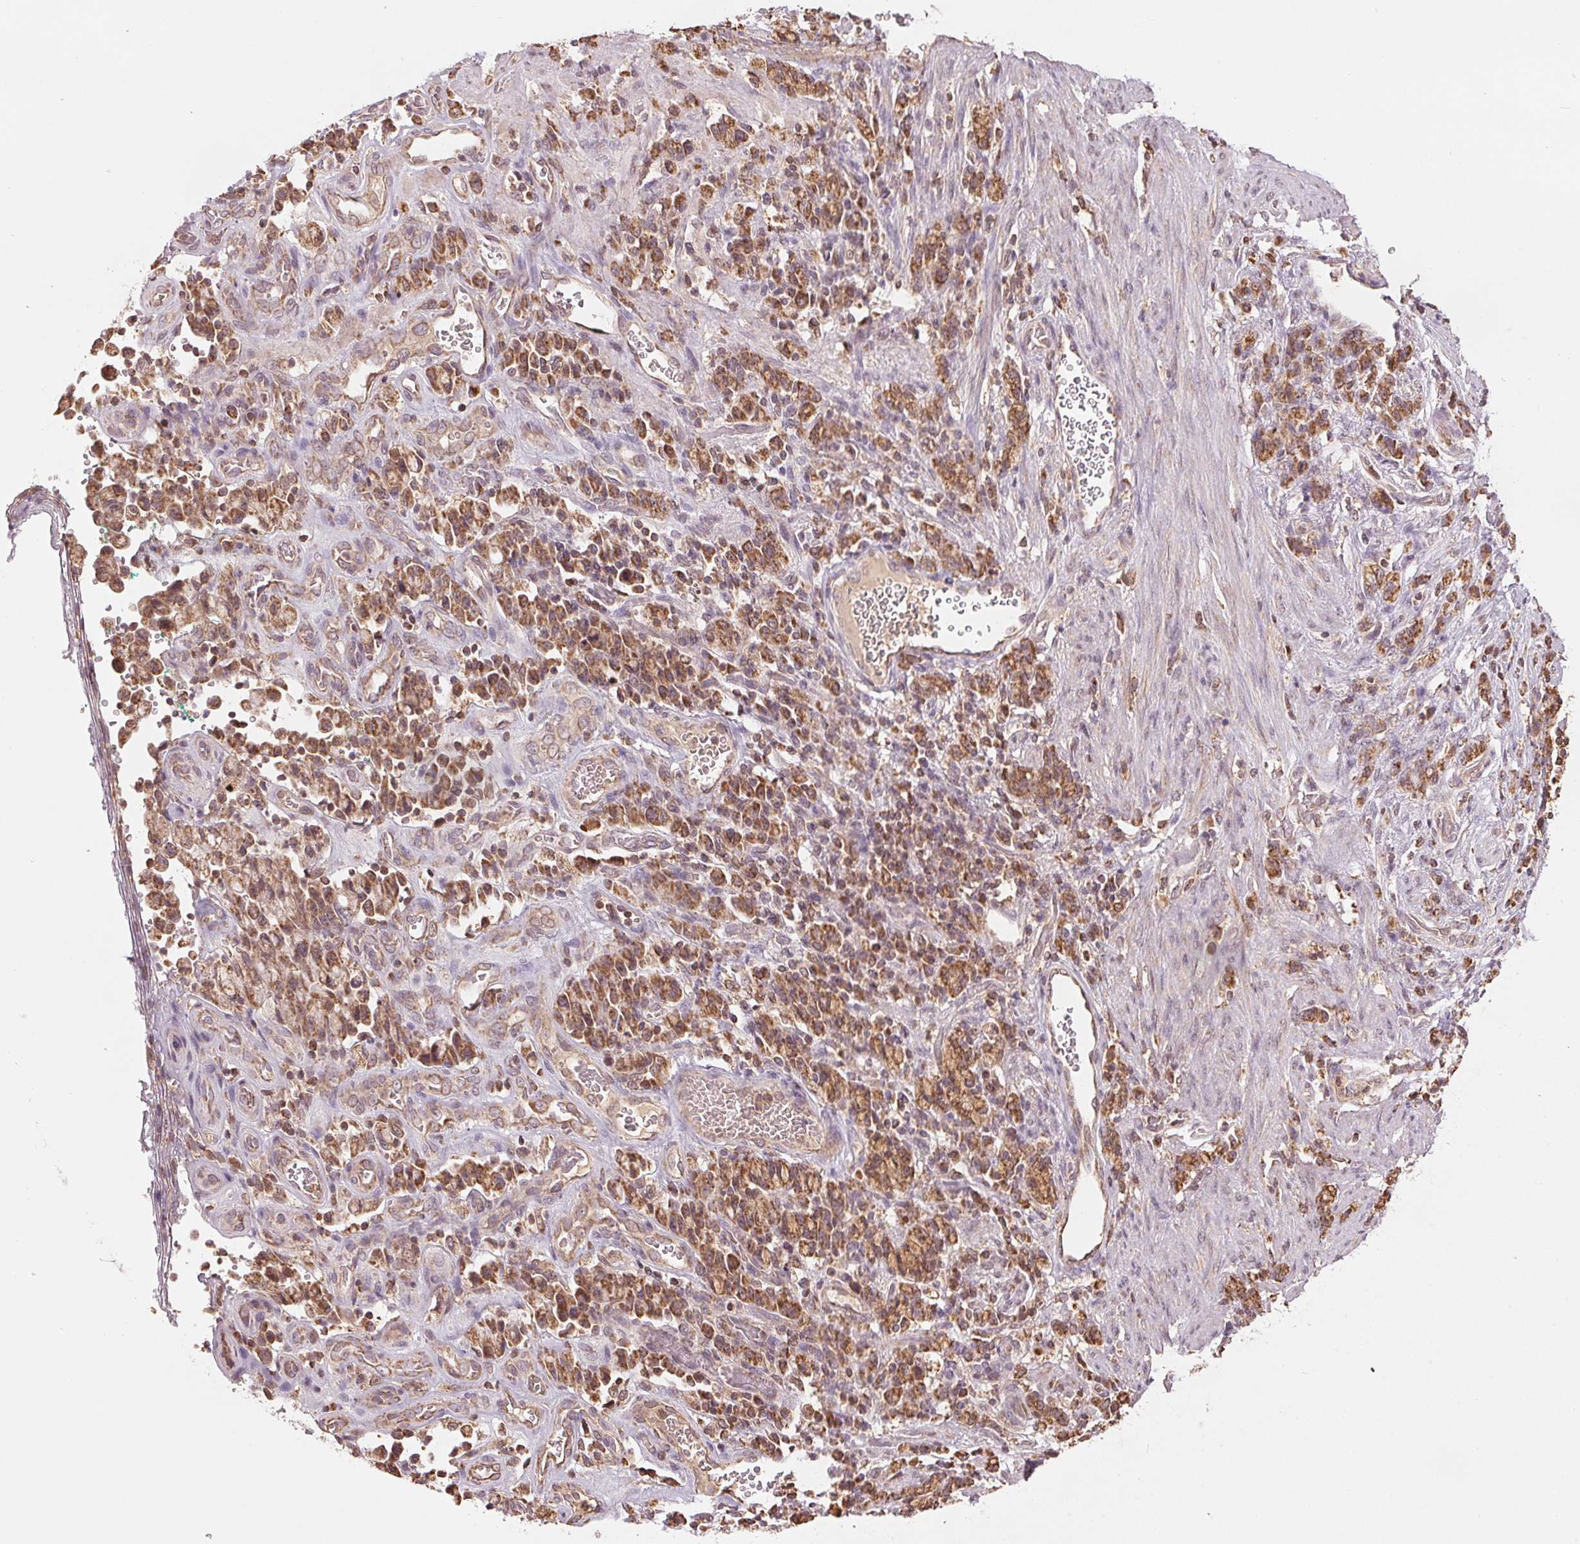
{"staining": {"intensity": "strong", "quantity": ">75%", "location": "cytoplasmic/membranous"}, "tissue": "stomach cancer", "cell_type": "Tumor cells", "image_type": "cancer", "snomed": [{"axis": "morphology", "description": "Adenocarcinoma, NOS"}, {"axis": "topography", "description": "Stomach"}], "caption": "Stomach cancer (adenocarcinoma) stained with IHC reveals strong cytoplasmic/membranous expression in about >75% of tumor cells.", "gene": "ARHGAP6", "patient": {"sex": "male", "age": 77}}